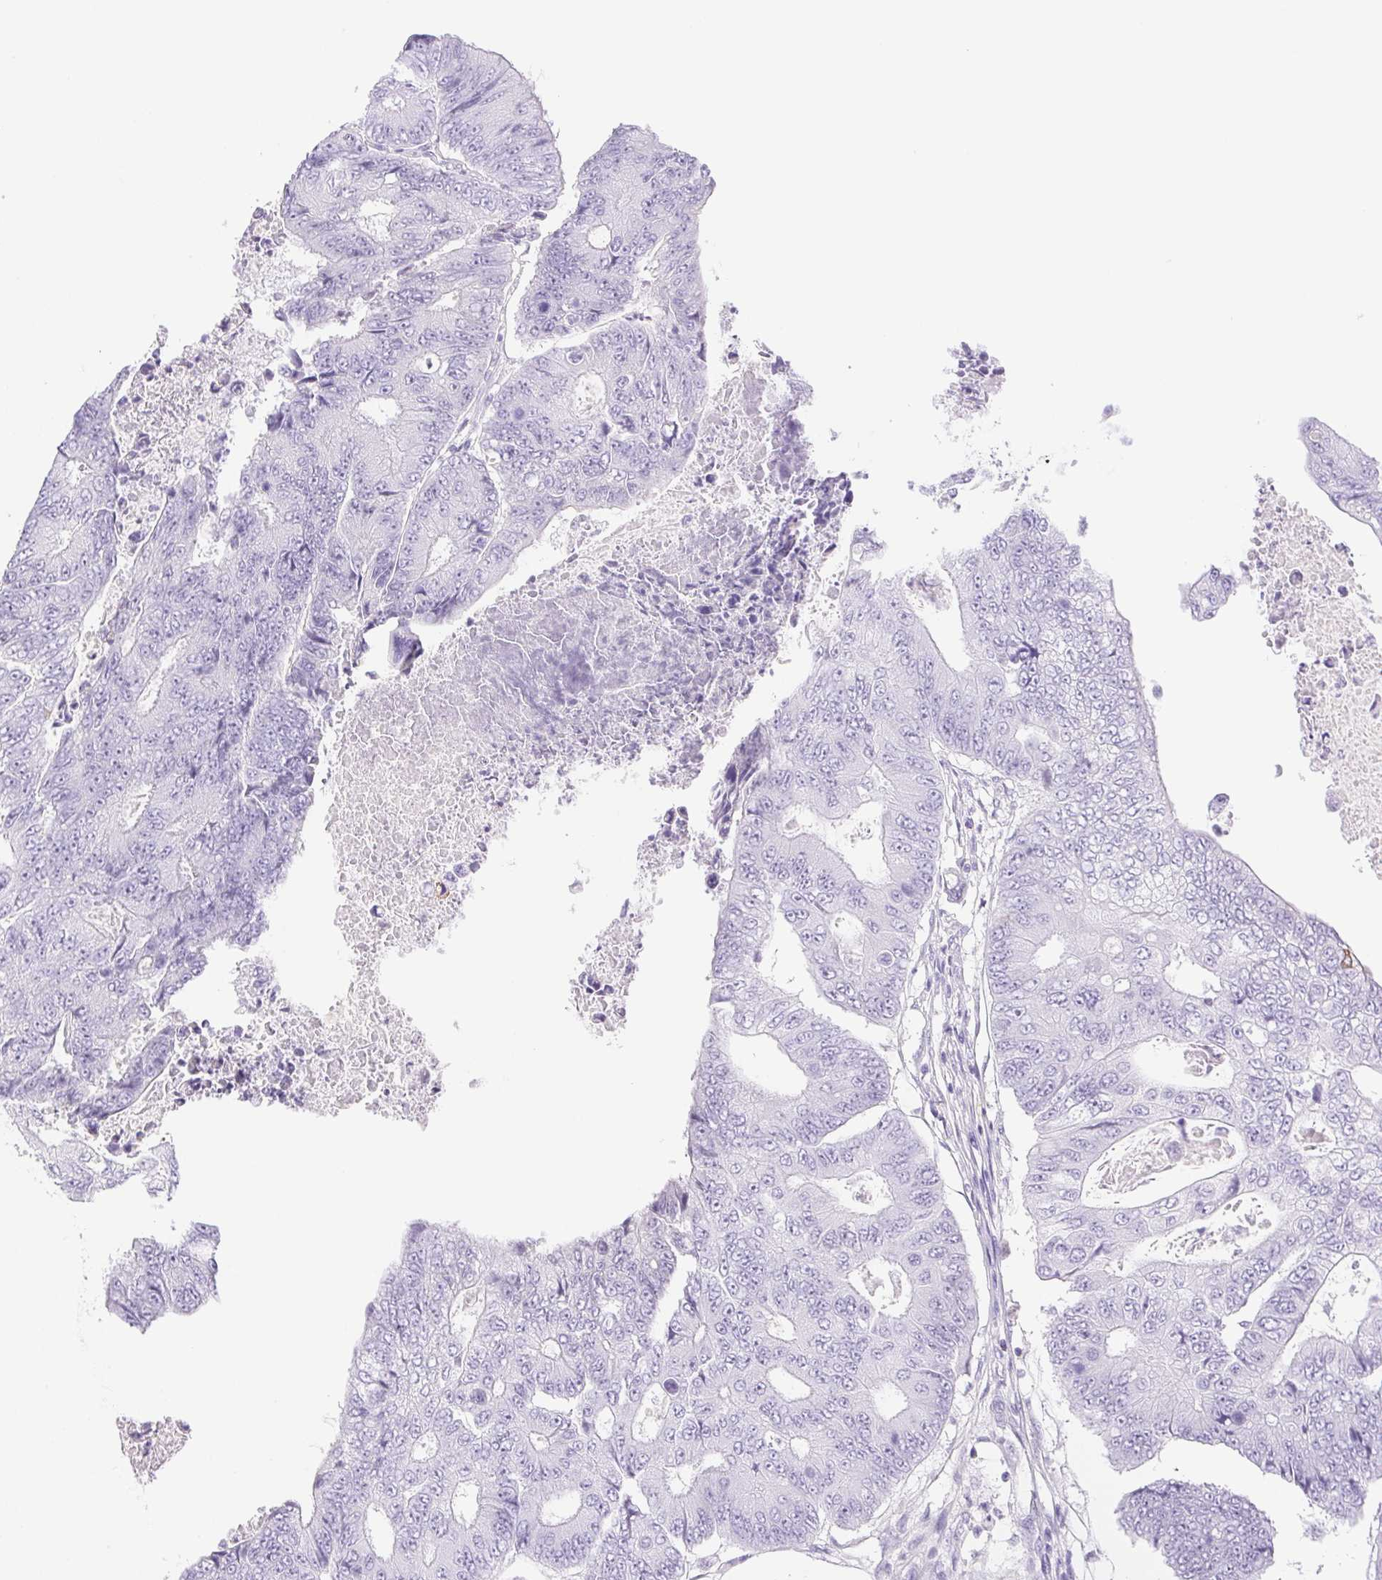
{"staining": {"intensity": "negative", "quantity": "none", "location": "none"}, "tissue": "colorectal cancer", "cell_type": "Tumor cells", "image_type": "cancer", "snomed": [{"axis": "morphology", "description": "Adenocarcinoma, NOS"}, {"axis": "topography", "description": "Colon"}], "caption": "The photomicrograph exhibits no significant positivity in tumor cells of colorectal cancer.", "gene": "PAPPA2", "patient": {"sex": "female", "age": 48}}